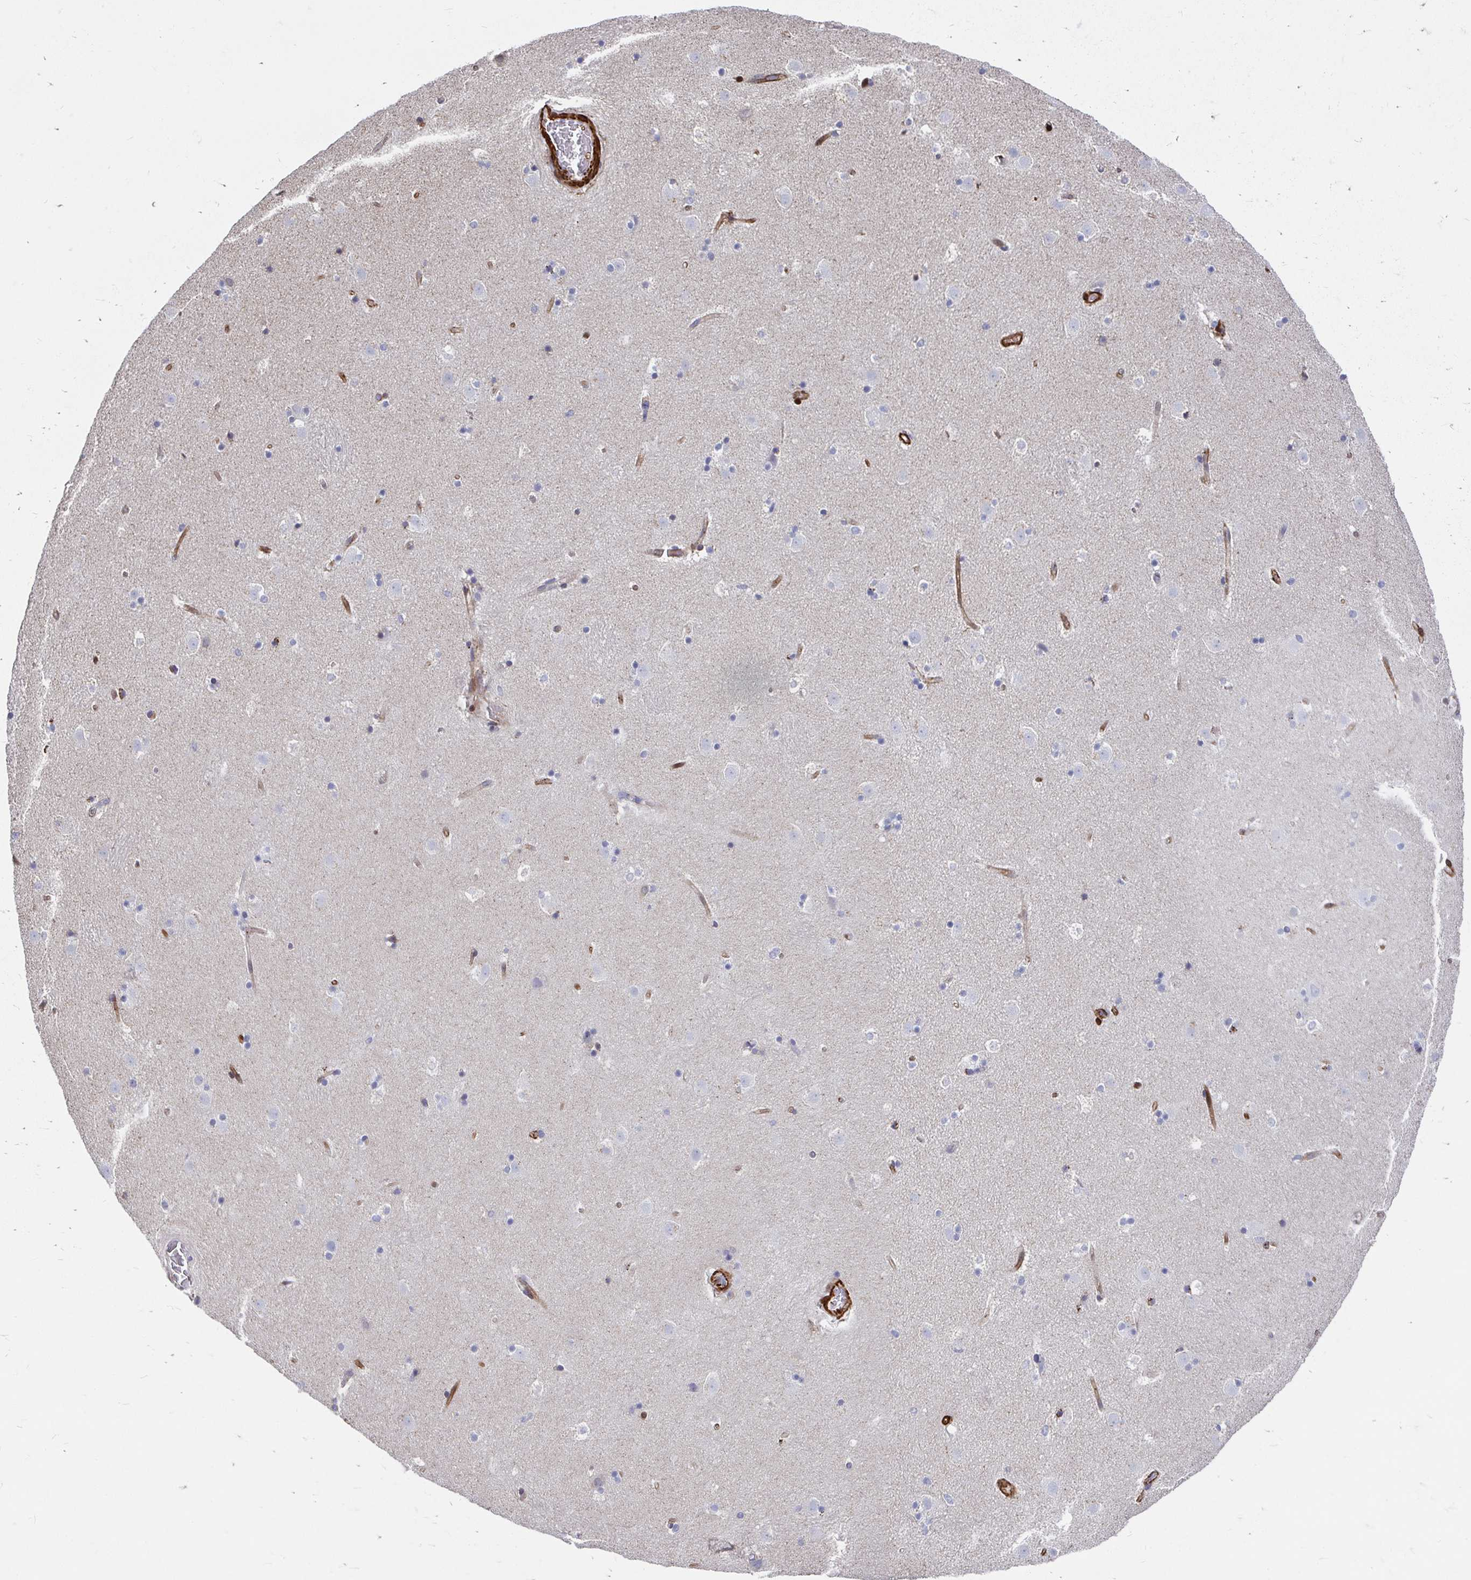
{"staining": {"intensity": "negative", "quantity": "none", "location": "none"}, "tissue": "caudate", "cell_type": "Glial cells", "image_type": "normal", "snomed": [{"axis": "morphology", "description": "Normal tissue, NOS"}, {"axis": "topography", "description": "Lateral ventricle wall"}], "caption": "Immunohistochemistry of unremarkable caudate reveals no staining in glial cells.", "gene": "CDKL1", "patient": {"sex": "male", "age": 37}}